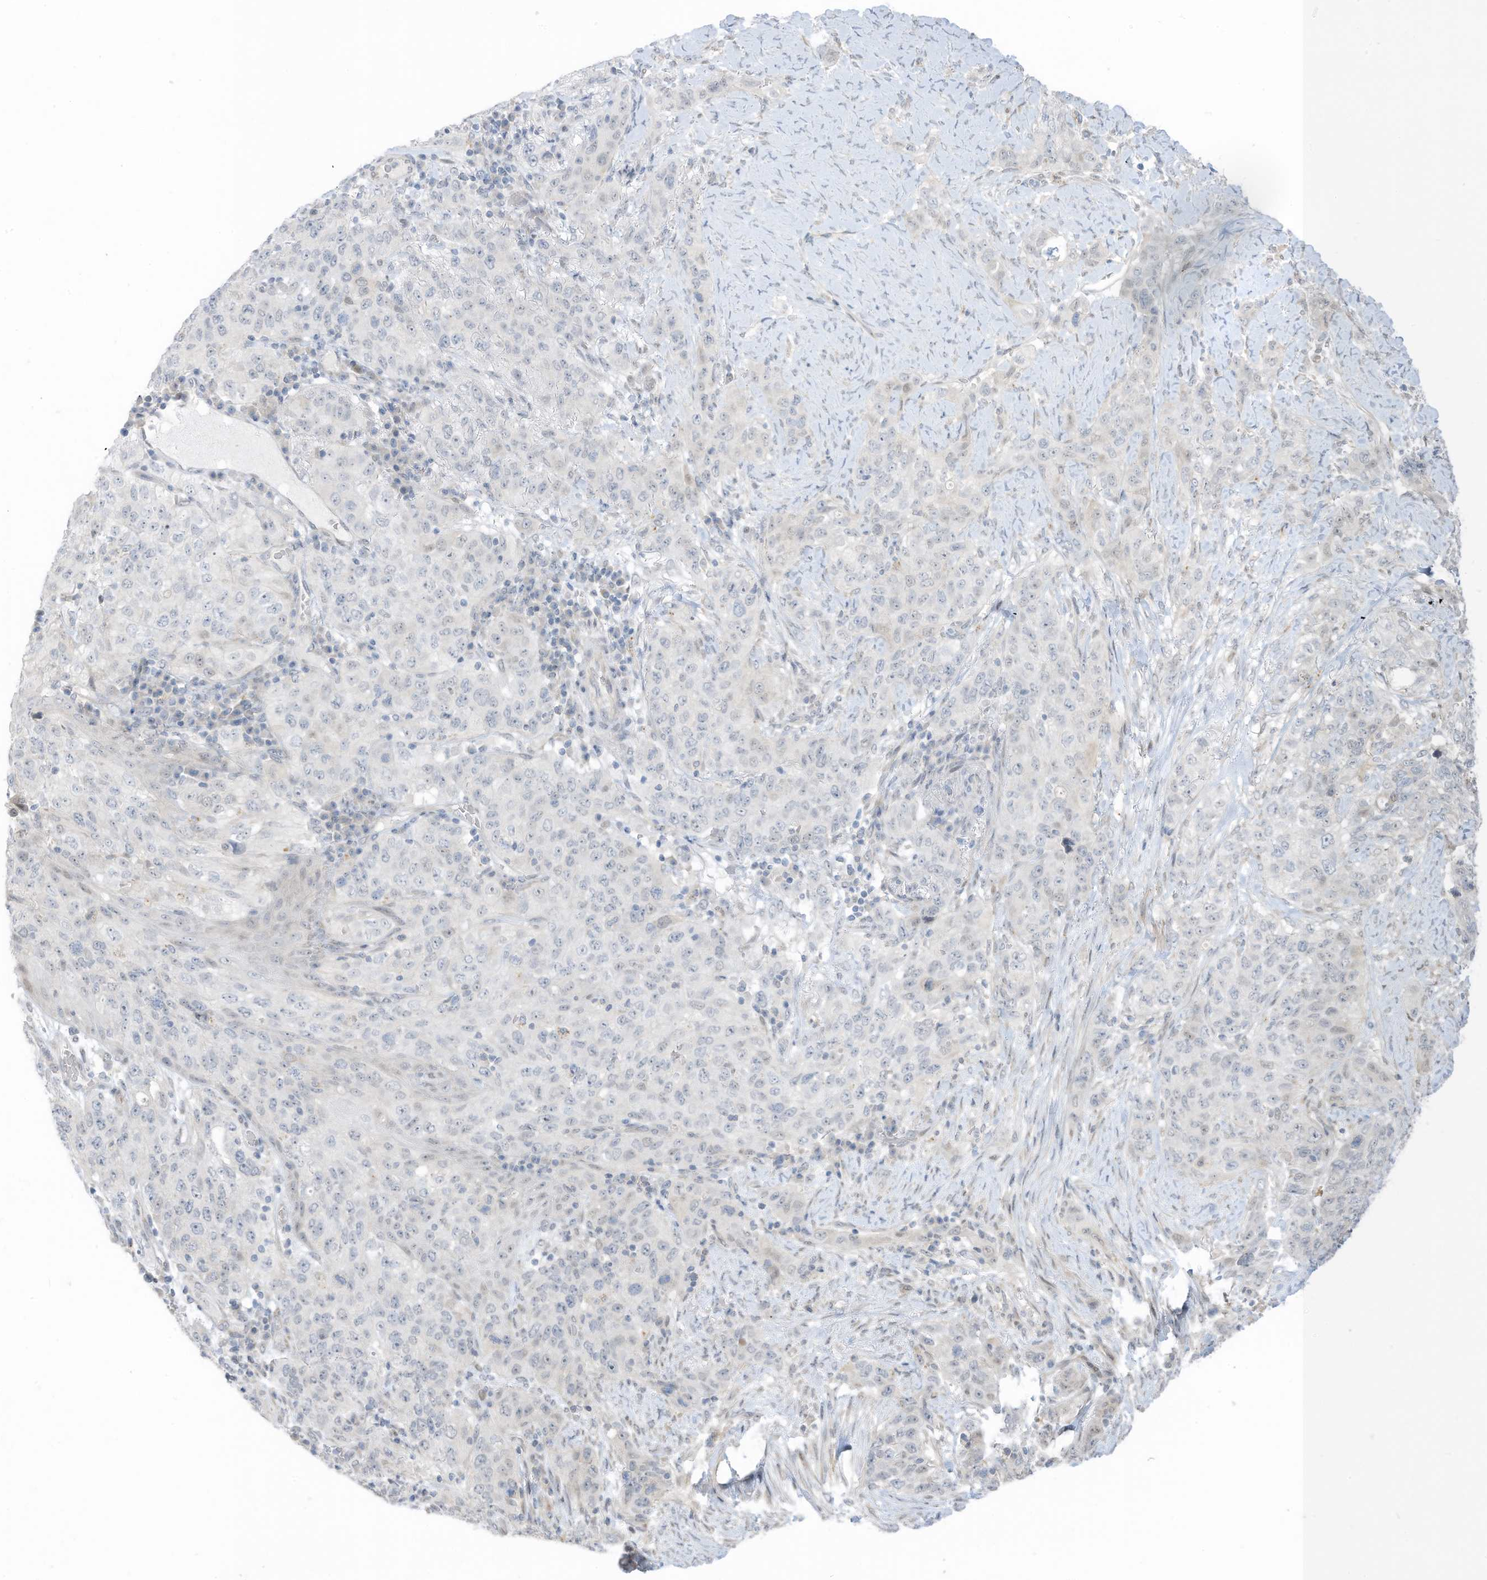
{"staining": {"intensity": "negative", "quantity": "none", "location": "none"}, "tissue": "stomach cancer", "cell_type": "Tumor cells", "image_type": "cancer", "snomed": [{"axis": "morphology", "description": "Adenocarcinoma, NOS"}, {"axis": "topography", "description": "Stomach"}], "caption": "The image shows no significant expression in tumor cells of stomach cancer.", "gene": "ASPRV1", "patient": {"sex": "male", "age": 48}}